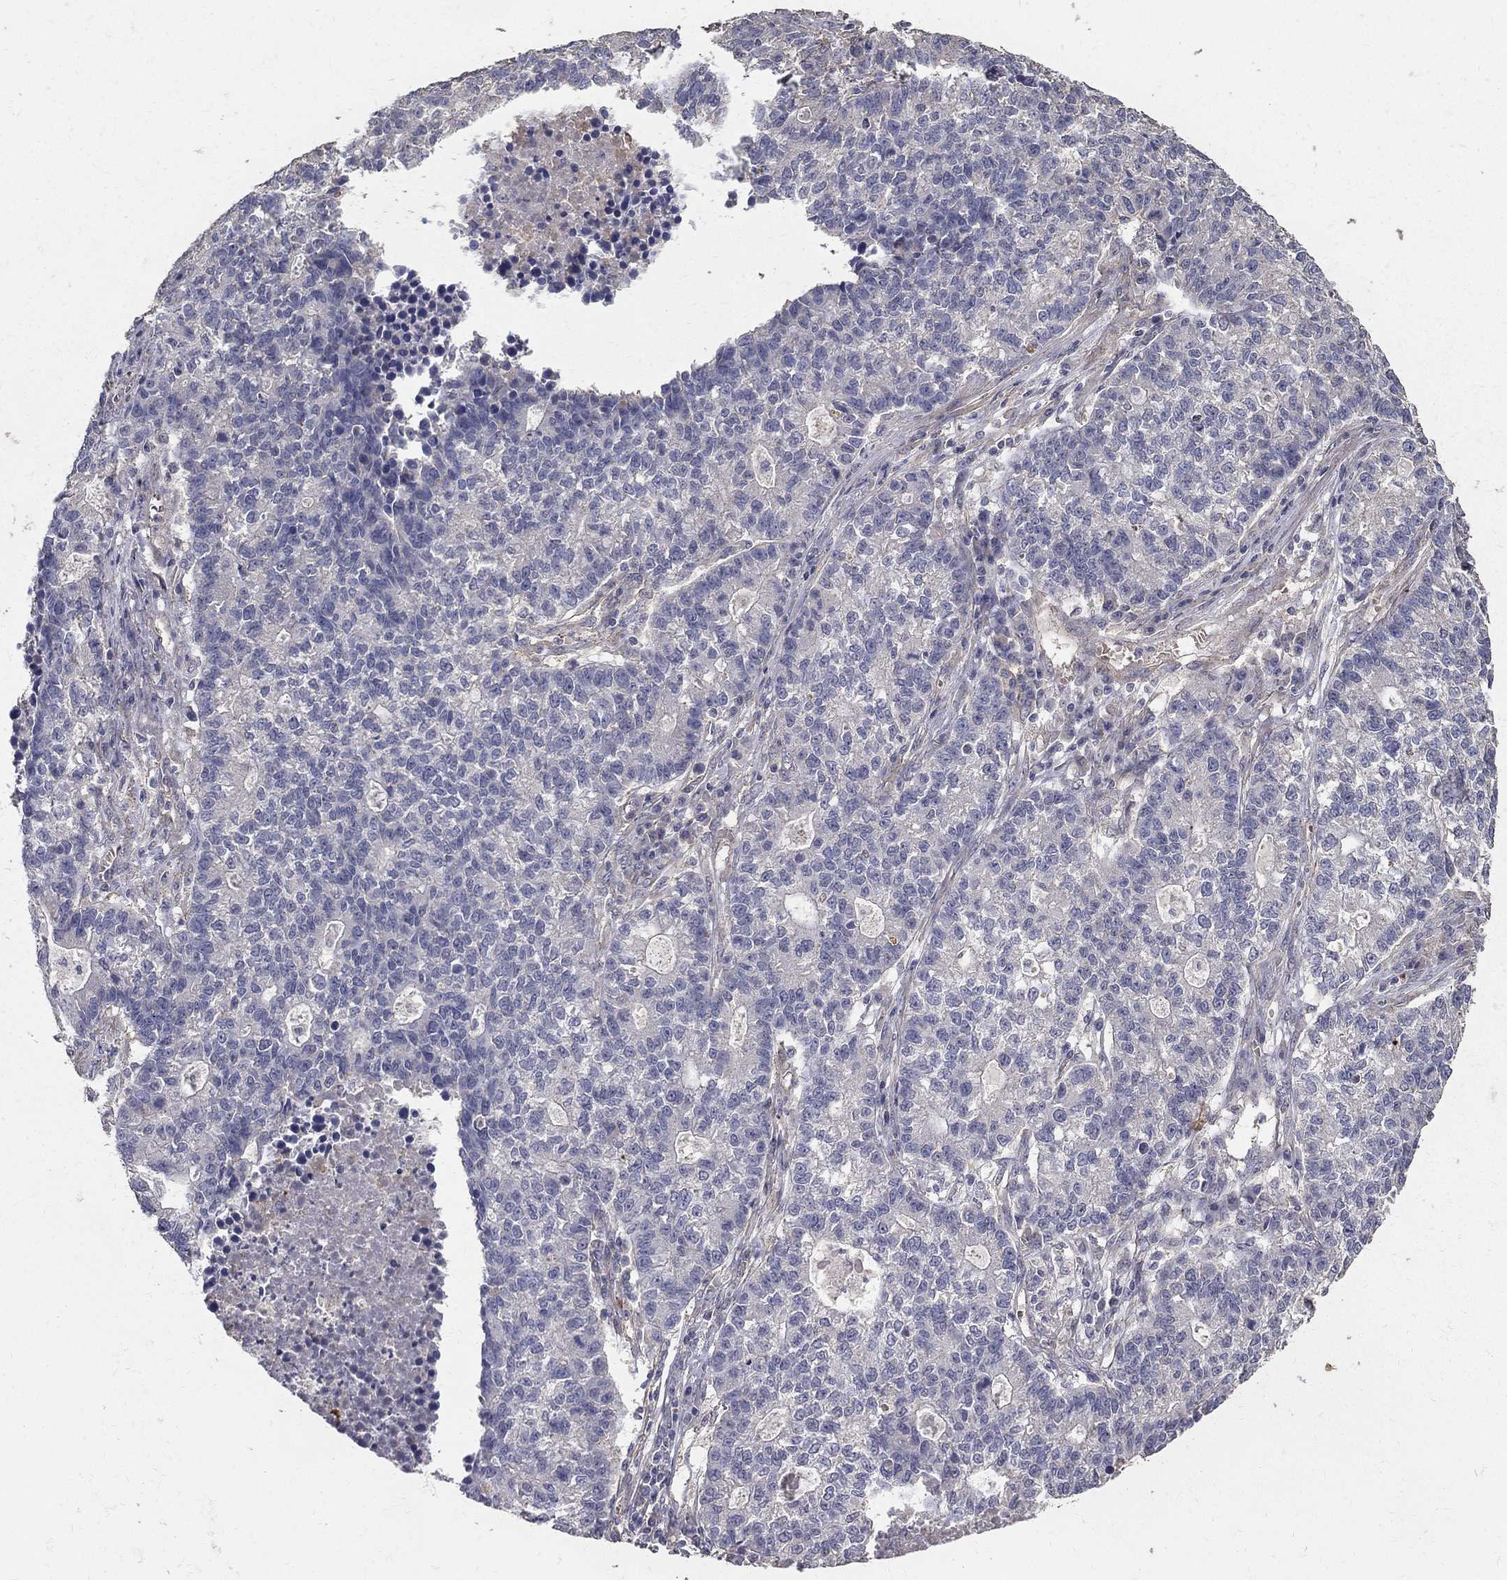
{"staining": {"intensity": "negative", "quantity": "none", "location": "none"}, "tissue": "lung cancer", "cell_type": "Tumor cells", "image_type": "cancer", "snomed": [{"axis": "morphology", "description": "Adenocarcinoma, NOS"}, {"axis": "topography", "description": "Lung"}], "caption": "A micrograph of lung adenocarcinoma stained for a protein demonstrates no brown staining in tumor cells. (Stains: DAB IHC with hematoxylin counter stain, Microscopy: brightfield microscopy at high magnification).", "gene": "MPP2", "patient": {"sex": "male", "age": 57}}